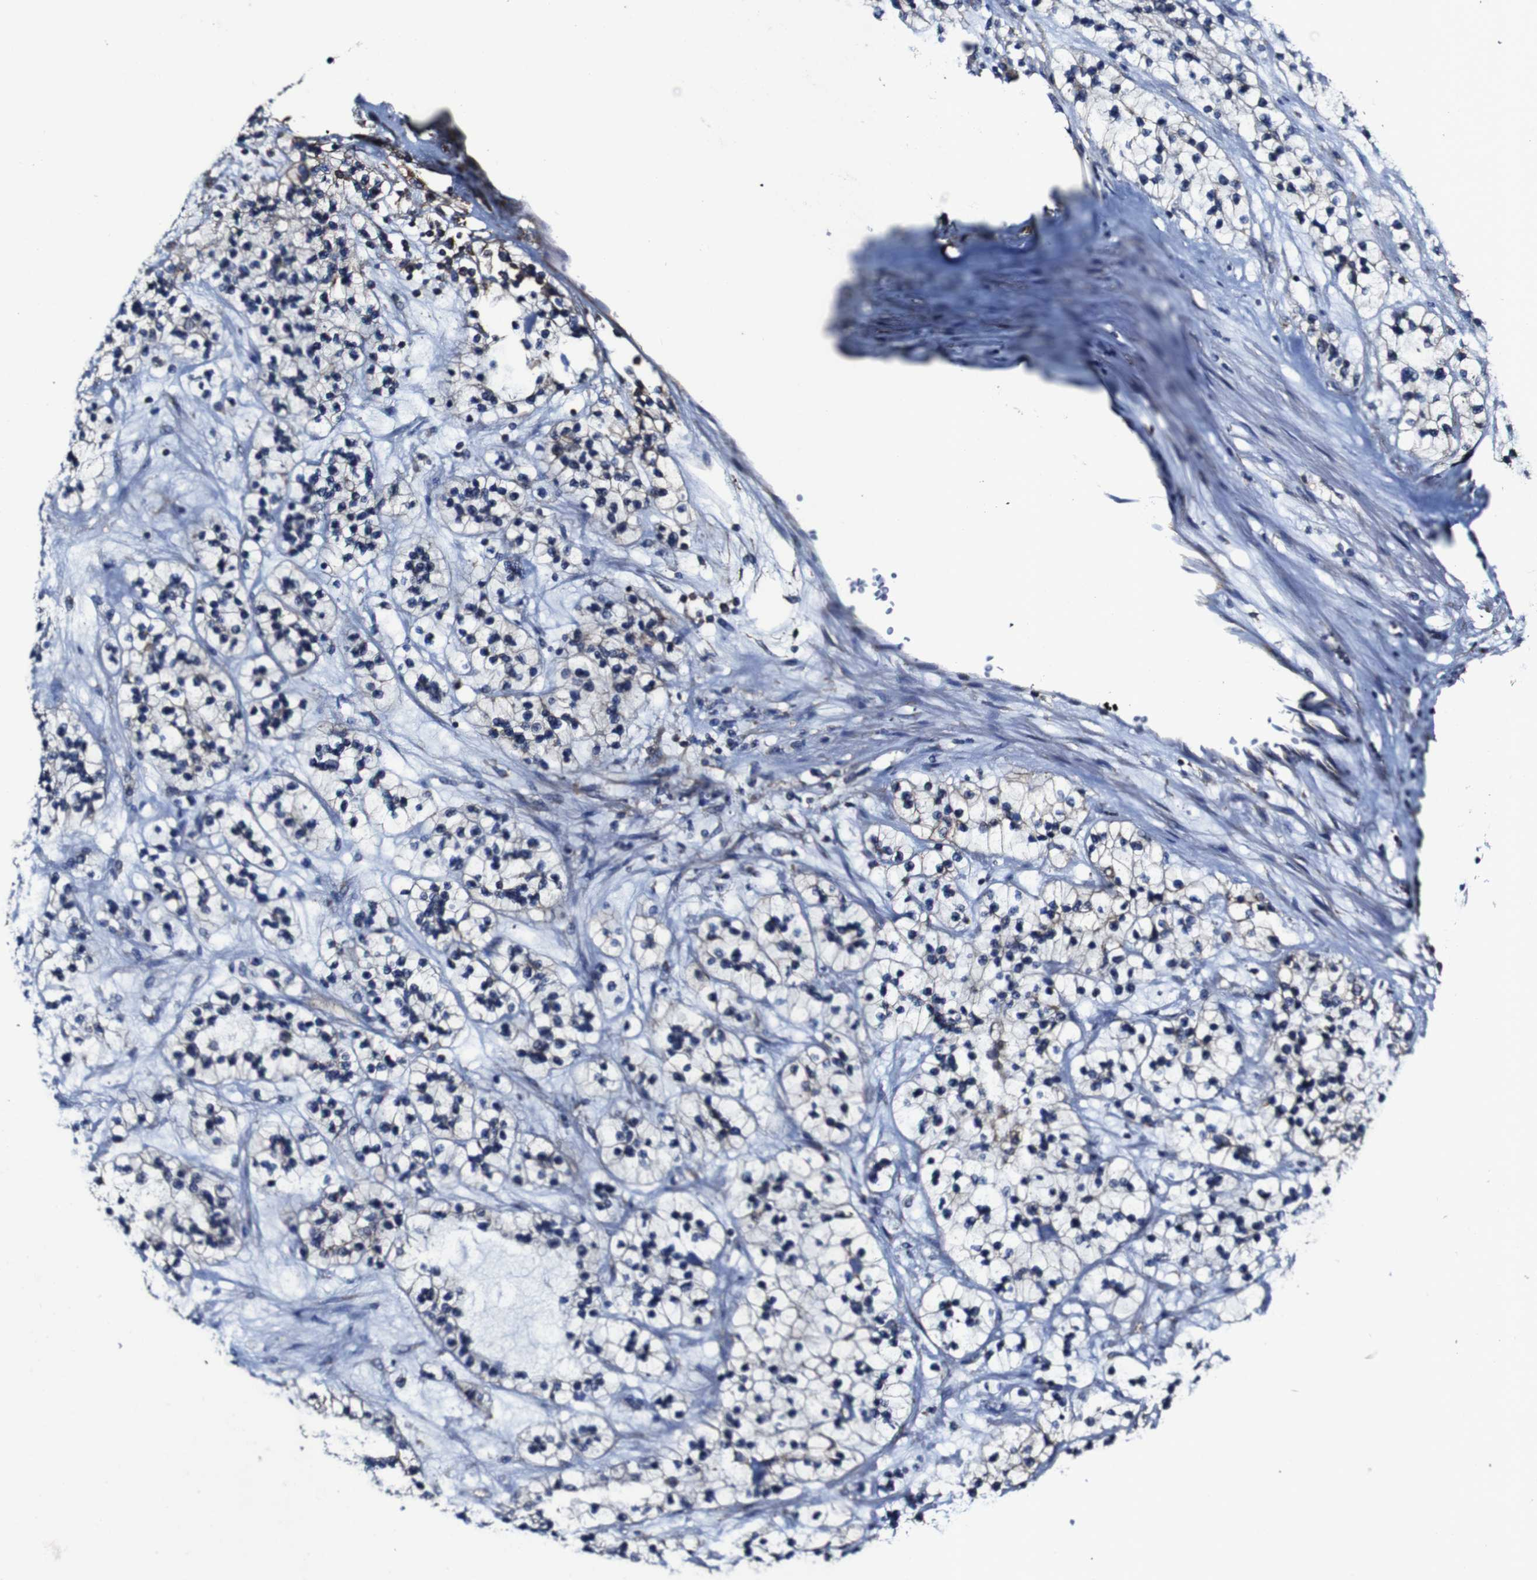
{"staining": {"intensity": "moderate", "quantity": "<25%", "location": "cytoplasmic/membranous"}, "tissue": "renal cancer", "cell_type": "Tumor cells", "image_type": "cancer", "snomed": [{"axis": "morphology", "description": "Adenocarcinoma, NOS"}, {"axis": "topography", "description": "Kidney"}], "caption": "IHC photomicrograph of neoplastic tissue: renal adenocarcinoma stained using immunohistochemistry (IHC) demonstrates low levels of moderate protein expression localized specifically in the cytoplasmic/membranous of tumor cells, appearing as a cytoplasmic/membranous brown color.", "gene": "CSF1R", "patient": {"sex": "female", "age": 57}}